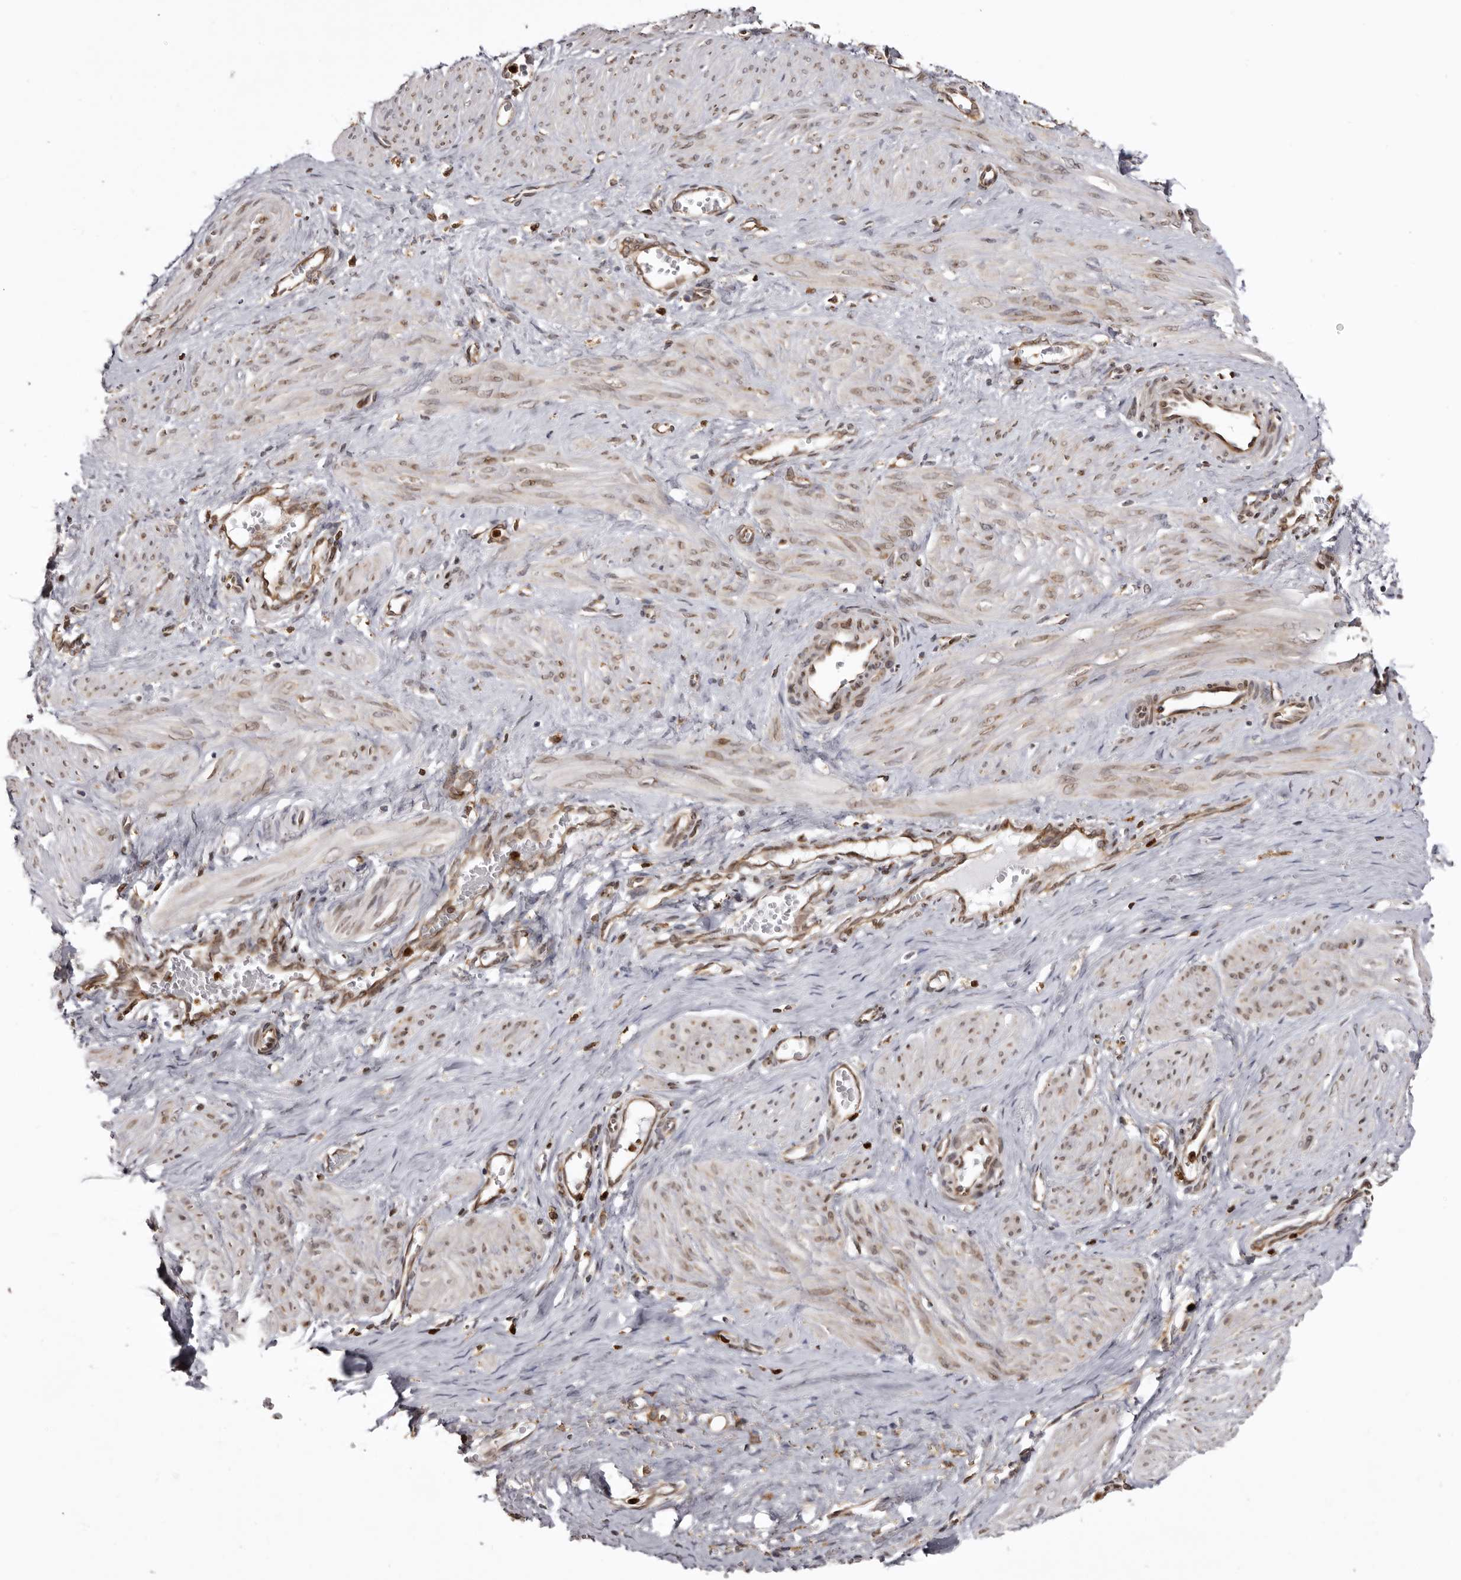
{"staining": {"intensity": "weak", "quantity": ">75%", "location": "nuclear"}, "tissue": "smooth muscle", "cell_type": "Smooth muscle cells", "image_type": "normal", "snomed": [{"axis": "morphology", "description": "Normal tissue, NOS"}, {"axis": "topography", "description": "Endometrium"}], "caption": "IHC of benign smooth muscle displays low levels of weak nuclear positivity in about >75% of smooth muscle cells.", "gene": "C4orf3", "patient": {"sex": "female", "age": 33}}